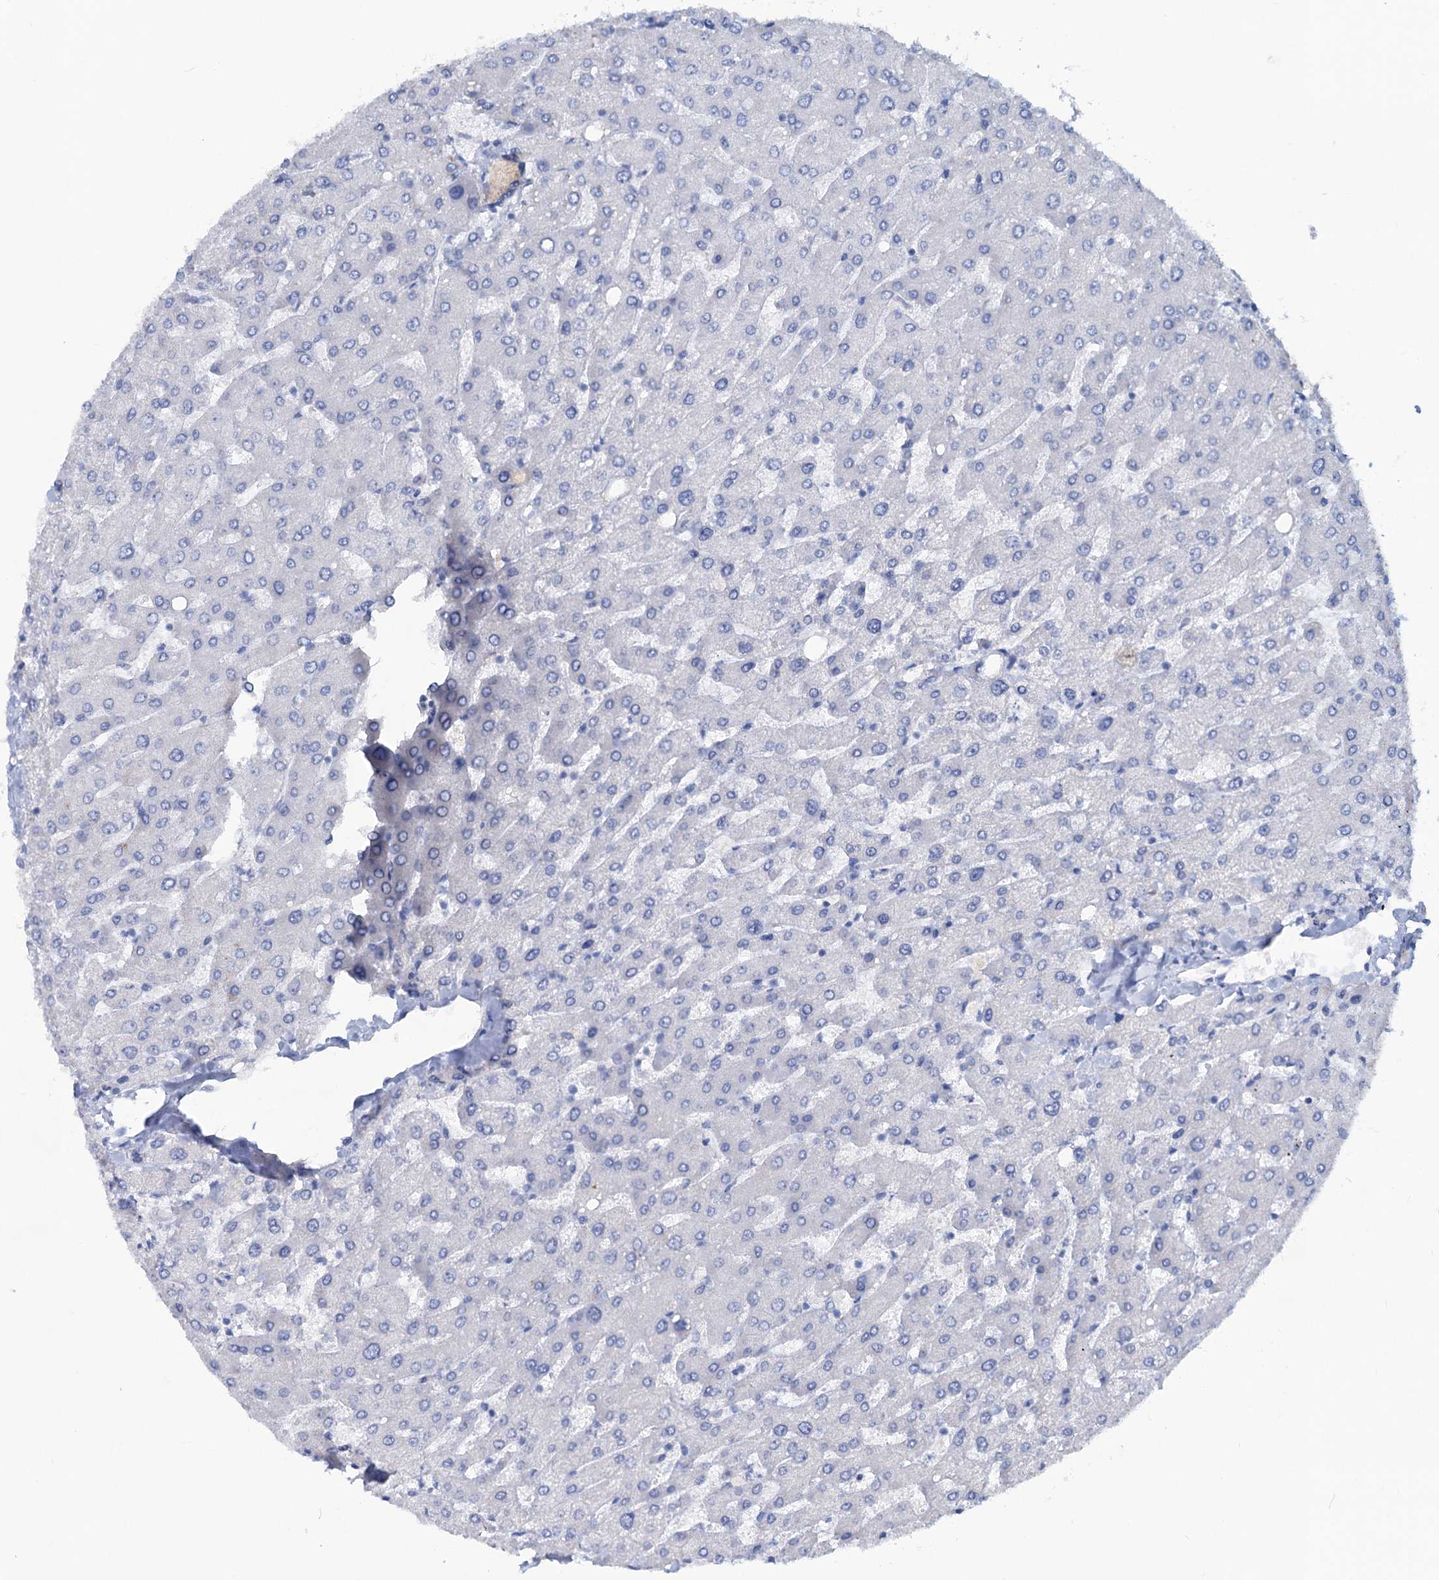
{"staining": {"intensity": "negative", "quantity": "none", "location": "none"}, "tissue": "liver", "cell_type": "Cholangiocytes", "image_type": "normal", "snomed": [{"axis": "morphology", "description": "Normal tissue, NOS"}, {"axis": "topography", "description": "Liver"}], "caption": "The micrograph shows no significant positivity in cholangiocytes of liver. Brightfield microscopy of immunohistochemistry stained with DAB (3,3'-diaminobenzidine) (brown) and hematoxylin (blue), captured at high magnification.", "gene": "SLC1A3", "patient": {"sex": "male", "age": 55}}